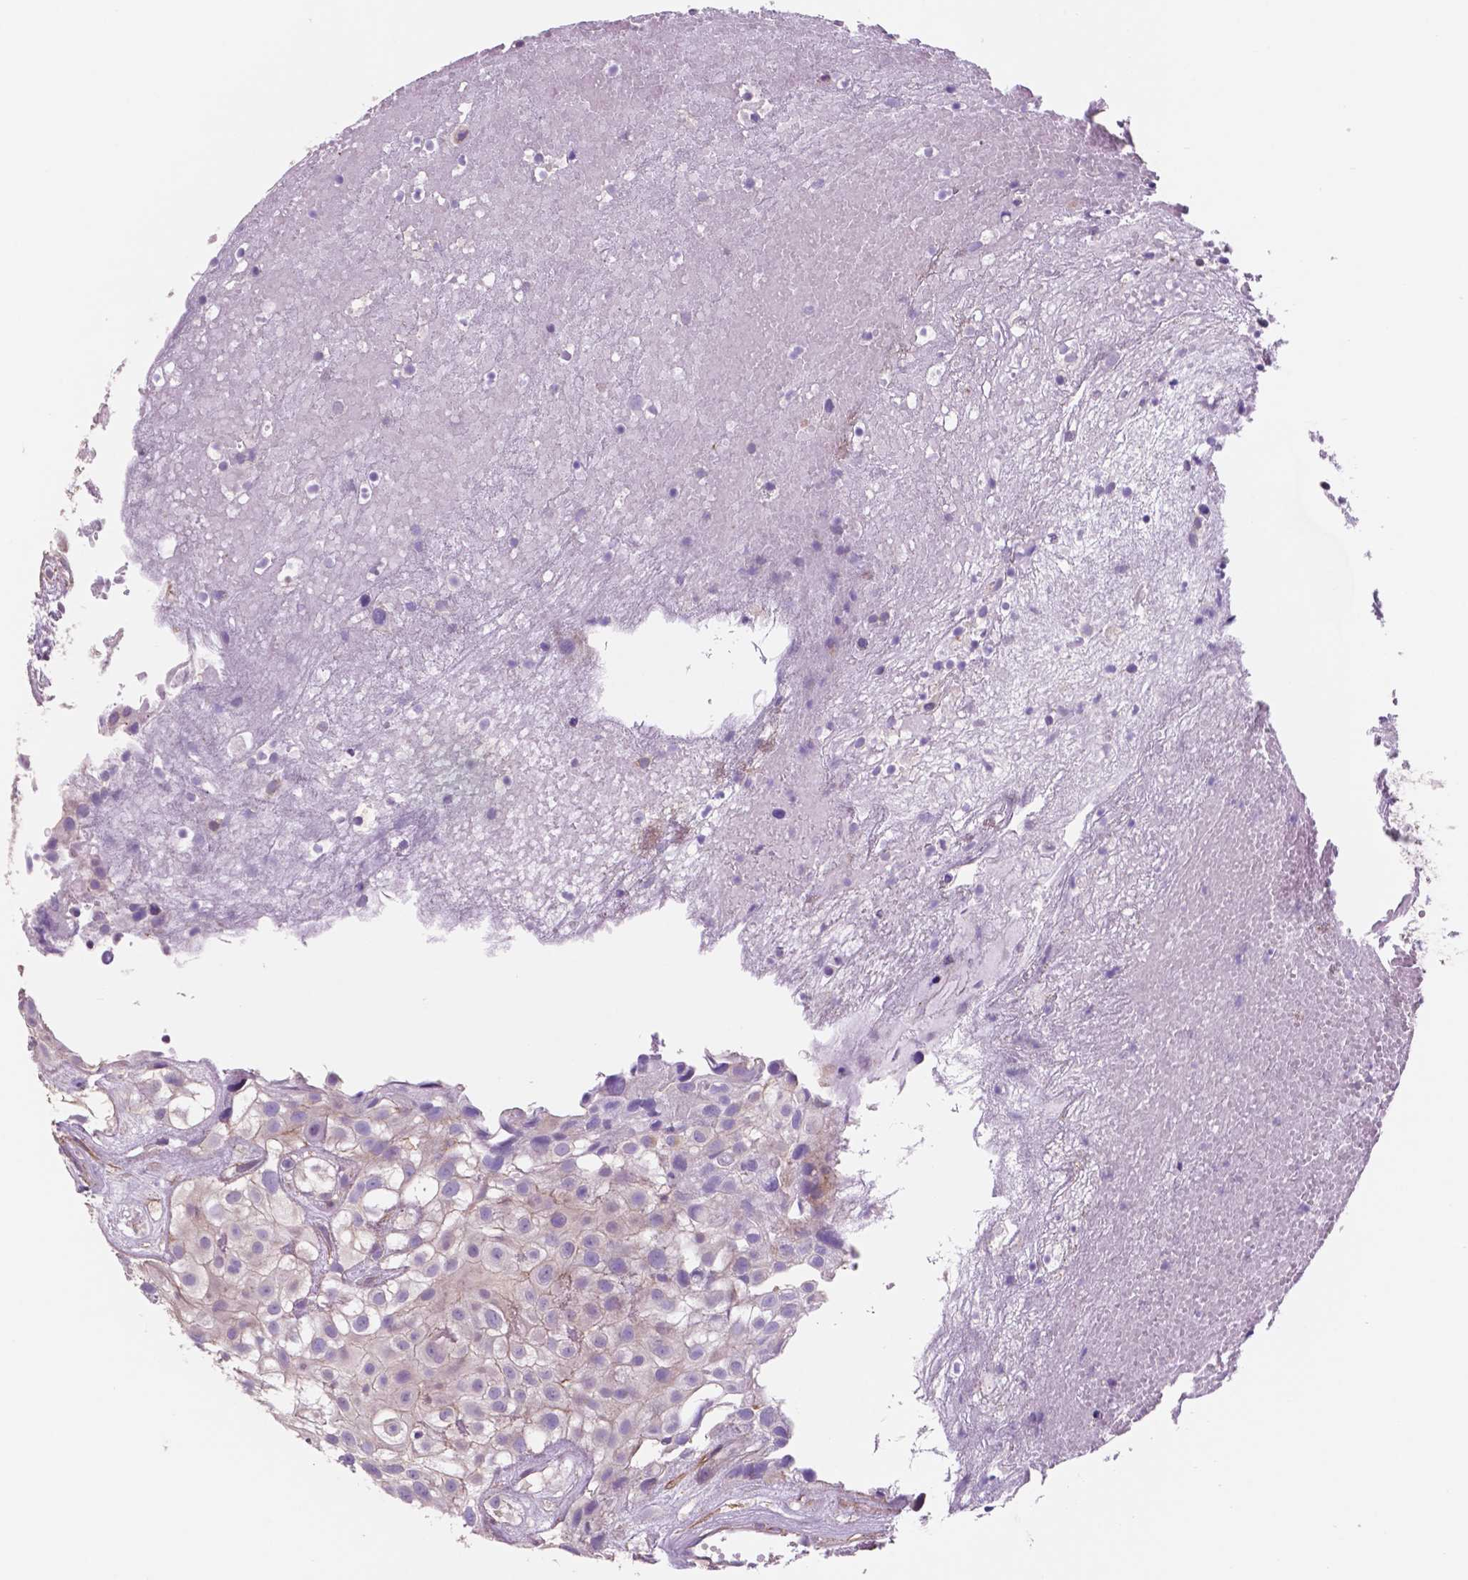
{"staining": {"intensity": "negative", "quantity": "none", "location": "none"}, "tissue": "urothelial cancer", "cell_type": "Tumor cells", "image_type": "cancer", "snomed": [{"axis": "morphology", "description": "Urothelial carcinoma, High grade"}, {"axis": "topography", "description": "Urinary bladder"}], "caption": "Immunohistochemistry micrograph of urothelial cancer stained for a protein (brown), which shows no positivity in tumor cells. (DAB immunohistochemistry, high magnification).", "gene": "TOR2A", "patient": {"sex": "male", "age": 56}}